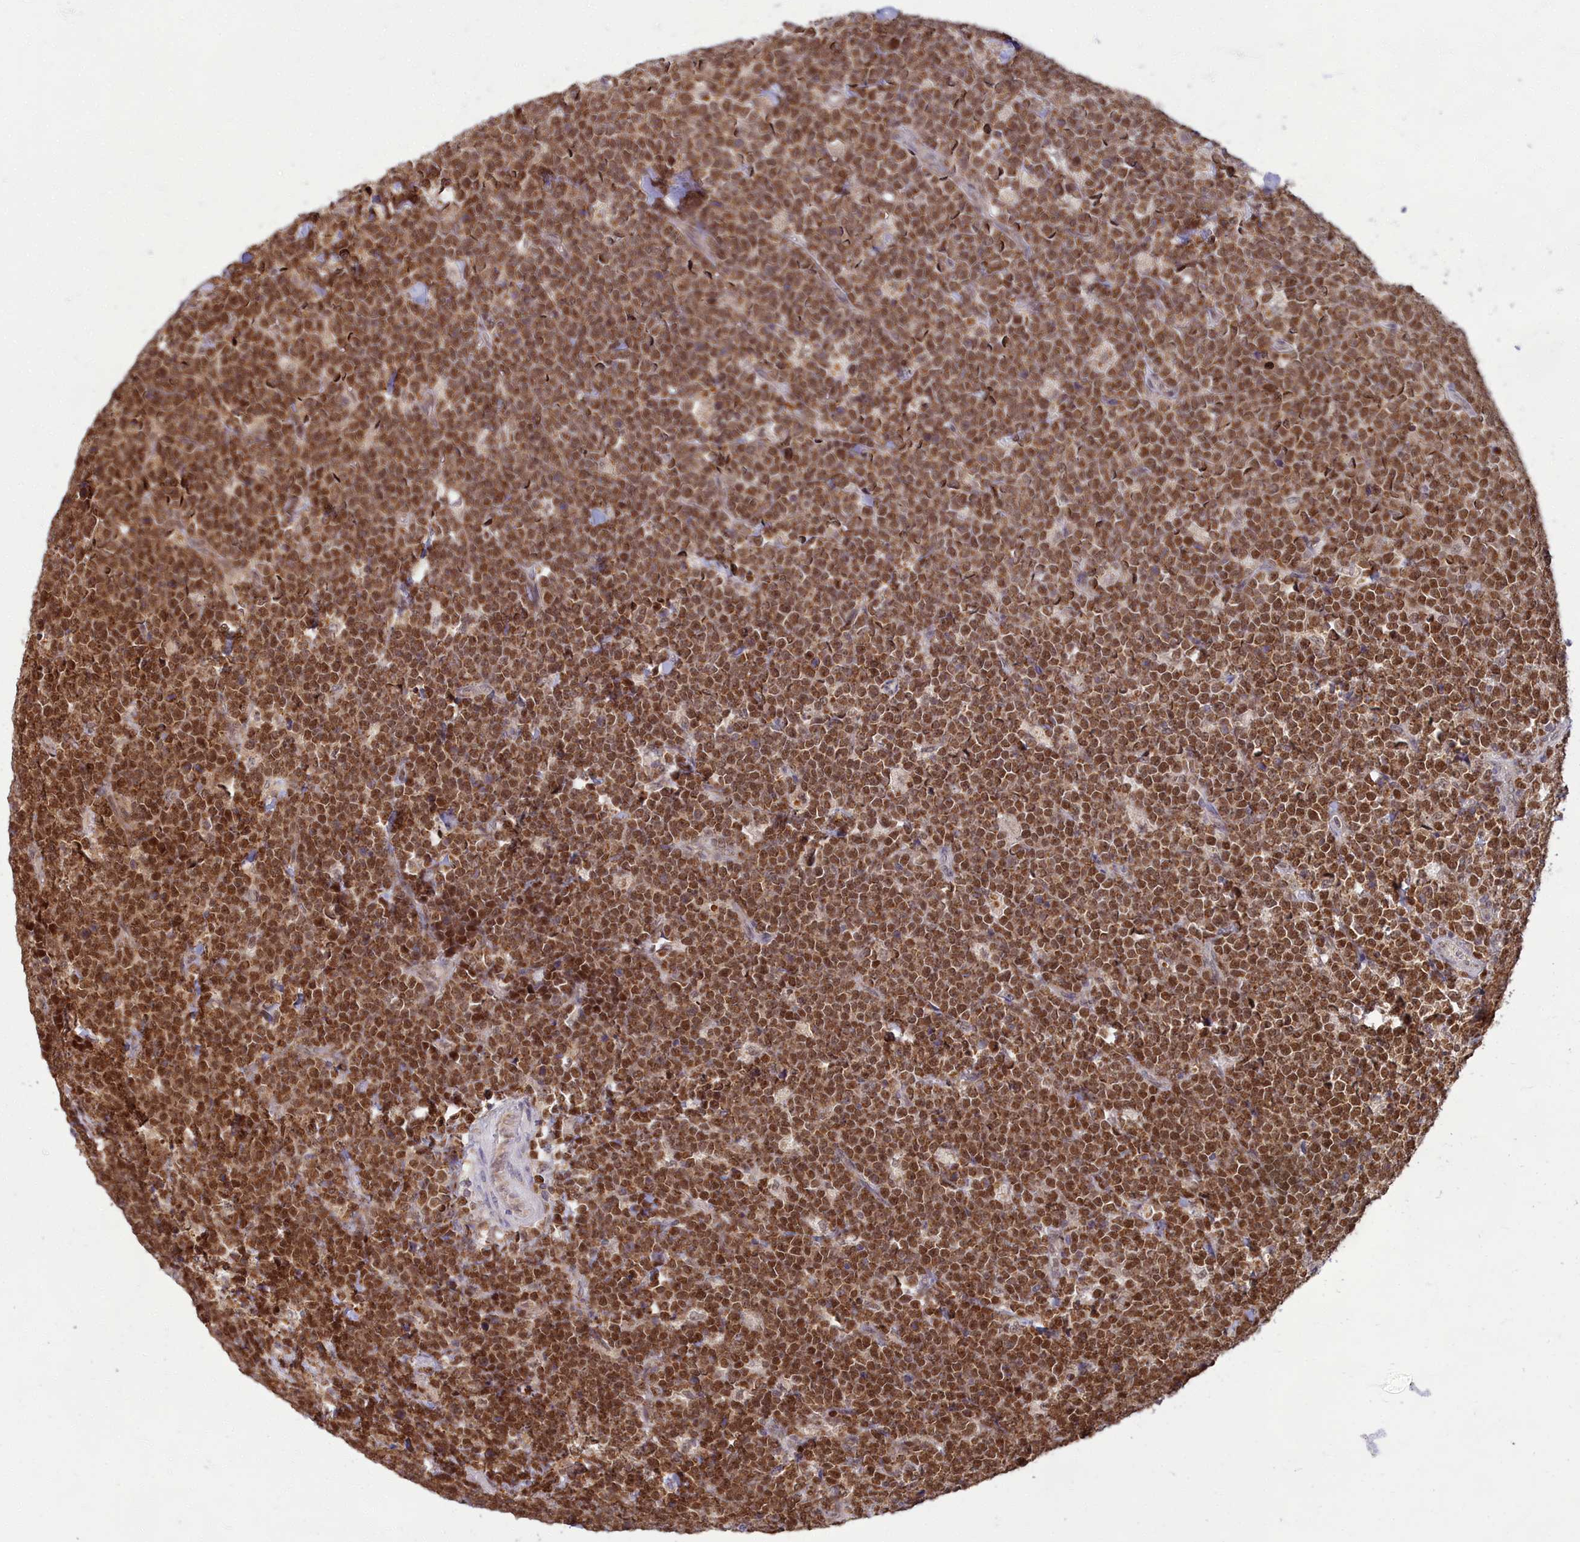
{"staining": {"intensity": "strong", "quantity": ">75%", "location": "cytoplasmic/membranous,nuclear"}, "tissue": "lymphoma", "cell_type": "Tumor cells", "image_type": "cancer", "snomed": [{"axis": "morphology", "description": "Malignant lymphoma, non-Hodgkin's type, High grade"}, {"axis": "topography", "description": "Small intestine"}], "caption": "Immunohistochemistry of lymphoma shows high levels of strong cytoplasmic/membranous and nuclear expression in about >75% of tumor cells.", "gene": "EARS2", "patient": {"sex": "male", "age": 8}}